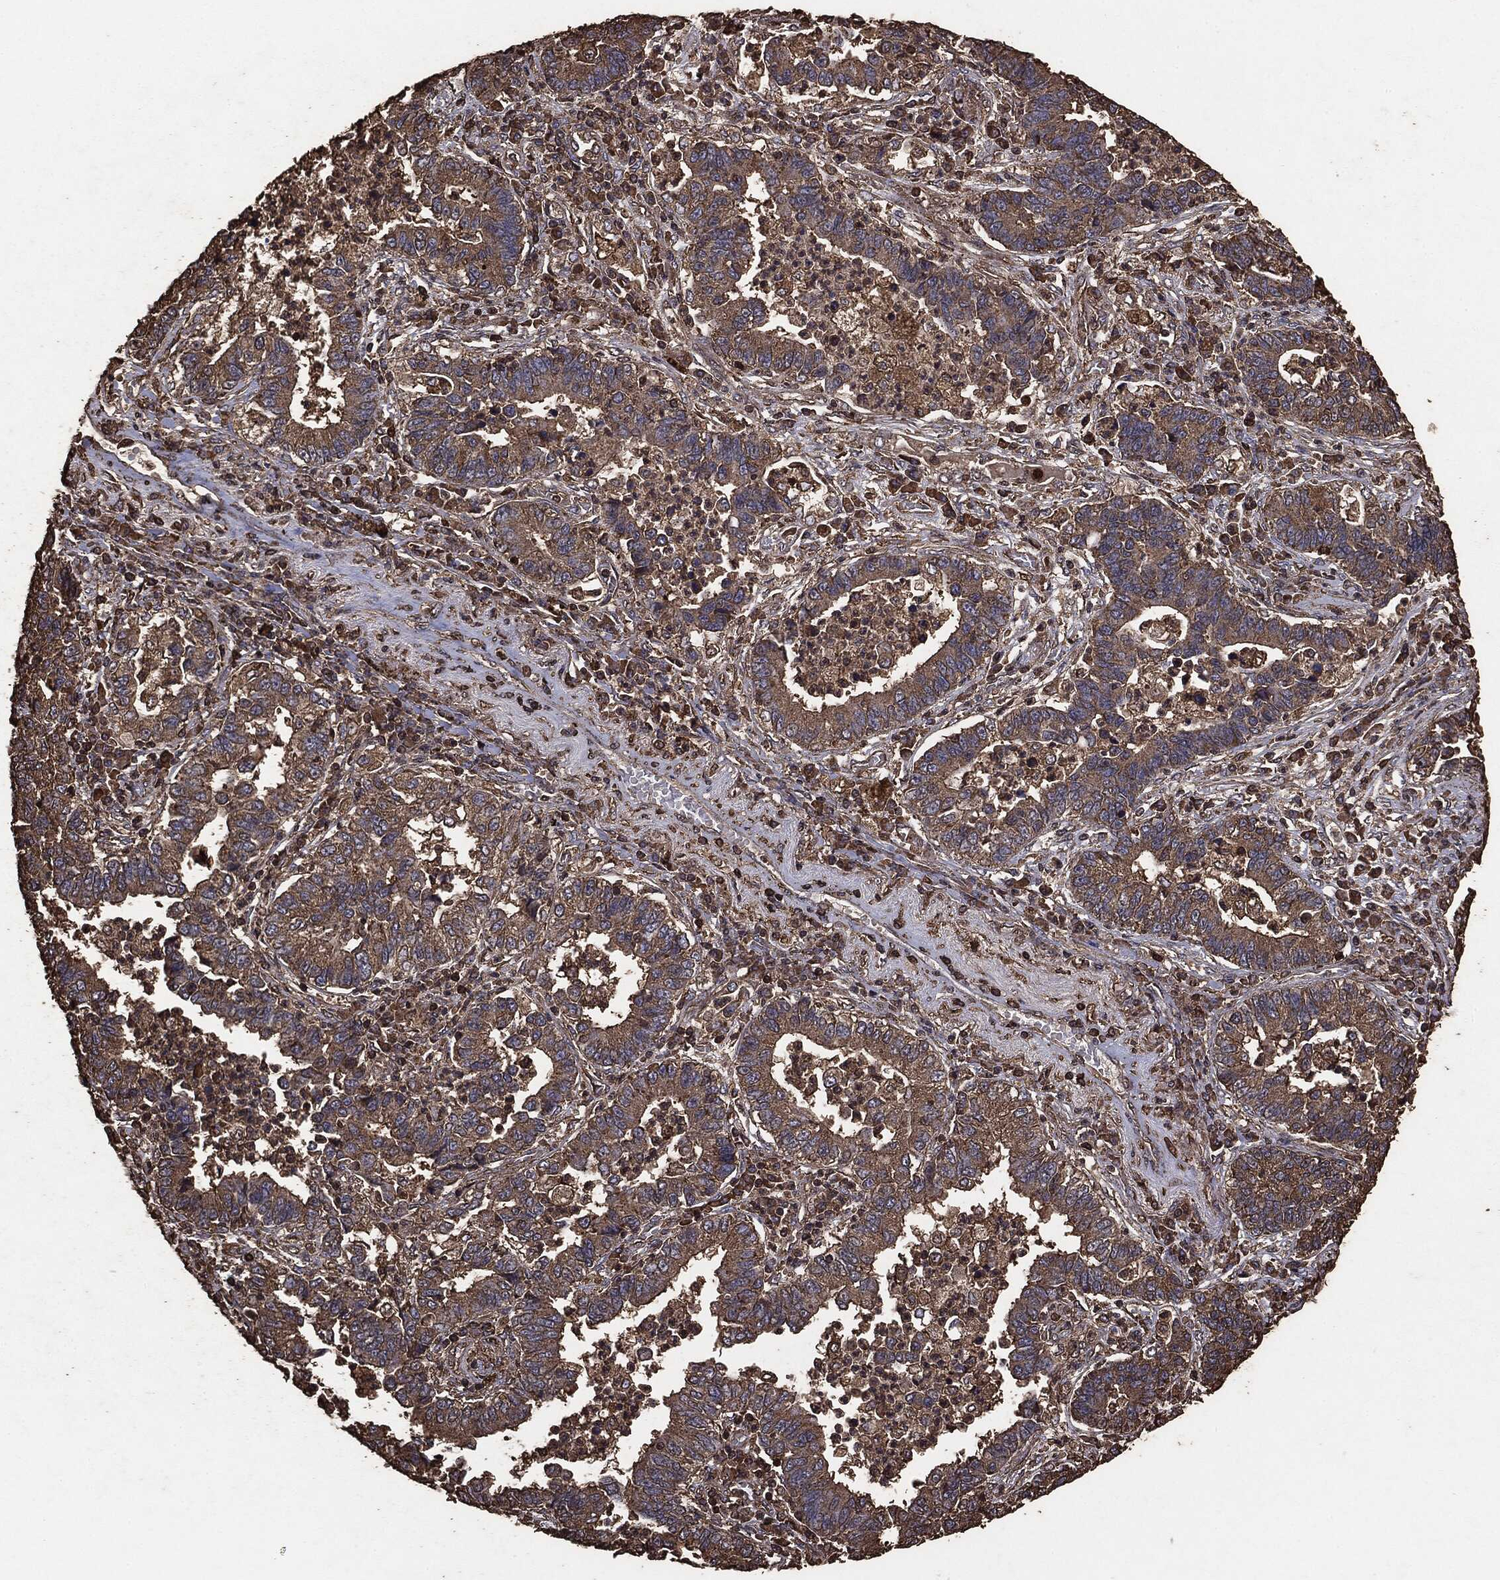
{"staining": {"intensity": "moderate", "quantity": ">75%", "location": "cytoplasmic/membranous"}, "tissue": "lung cancer", "cell_type": "Tumor cells", "image_type": "cancer", "snomed": [{"axis": "morphology", "description": "Adenocarcinoma, NOS"}, {"axis": "topography", "description": "Lung"}], "caption": "An image of human adenocarcinoma (lung) stained for a protein displays moderate cytoplasmic/membranous brown staining in tumor cells. (brown staining indicates protein expression, while blue staining denotes nuclei).", "gene": "MTOR", "patient": {"sex": "female", "age": 57}}